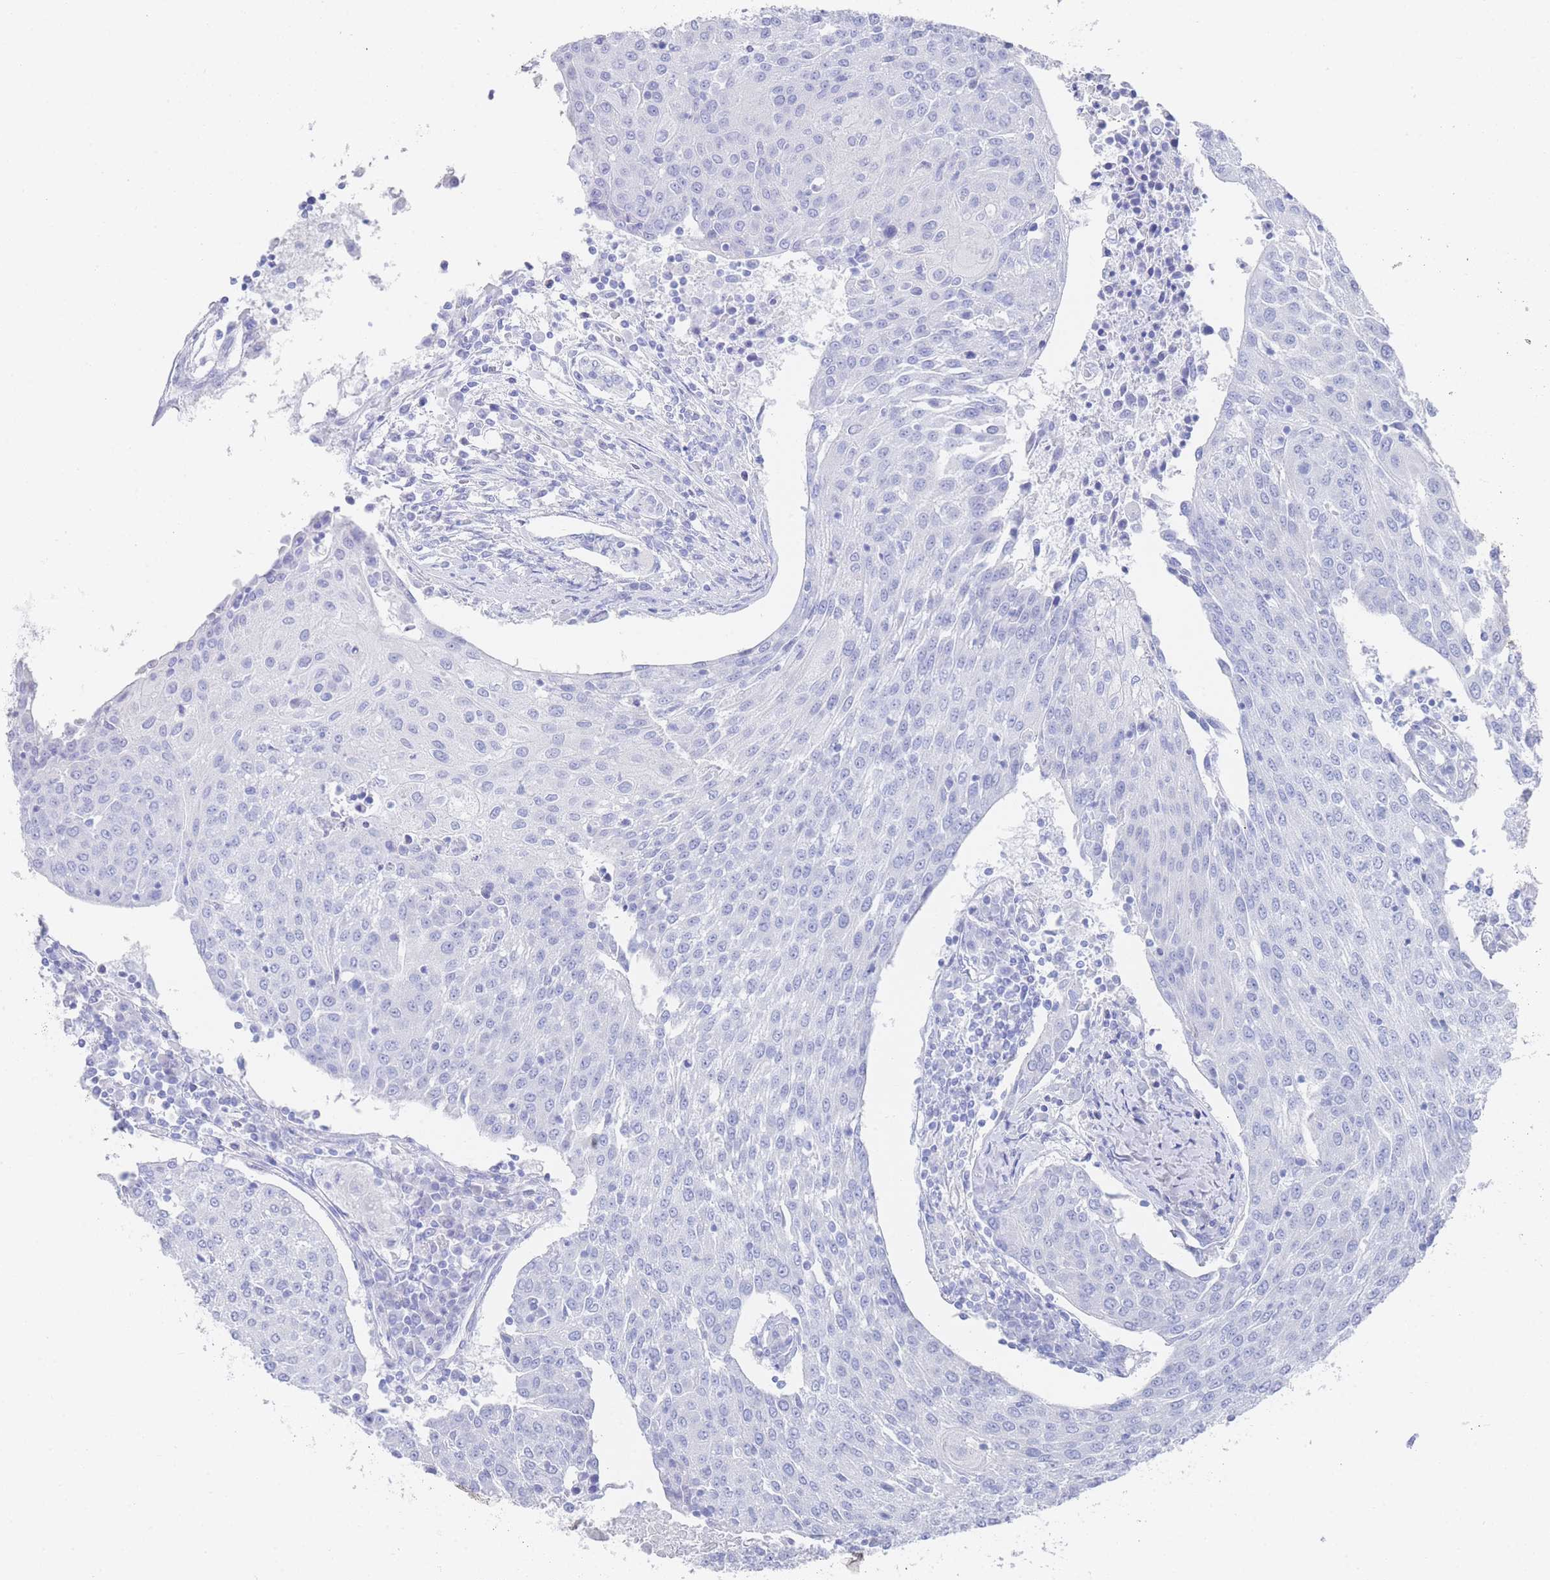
{"staining": {"intensity": "negative", "quantity": "none", "location": "none"}, "tissue": "urothelial cancer", "cell_type": "Tumor cells", "image_type": "cancer", "snomed": [{"axis": "morphology", "description": "Urothelial carcinoma, High grade"}, {"axis": "topography", "description": "Urinary bladder"}], "caption": "Urothelial carcinoma (high-grade) stained for a protein using immunohistochemistry demonstrates no expression tumor cells.", "gene": "LRRC37A", "patient": {"sex": "female", "age": 85}}